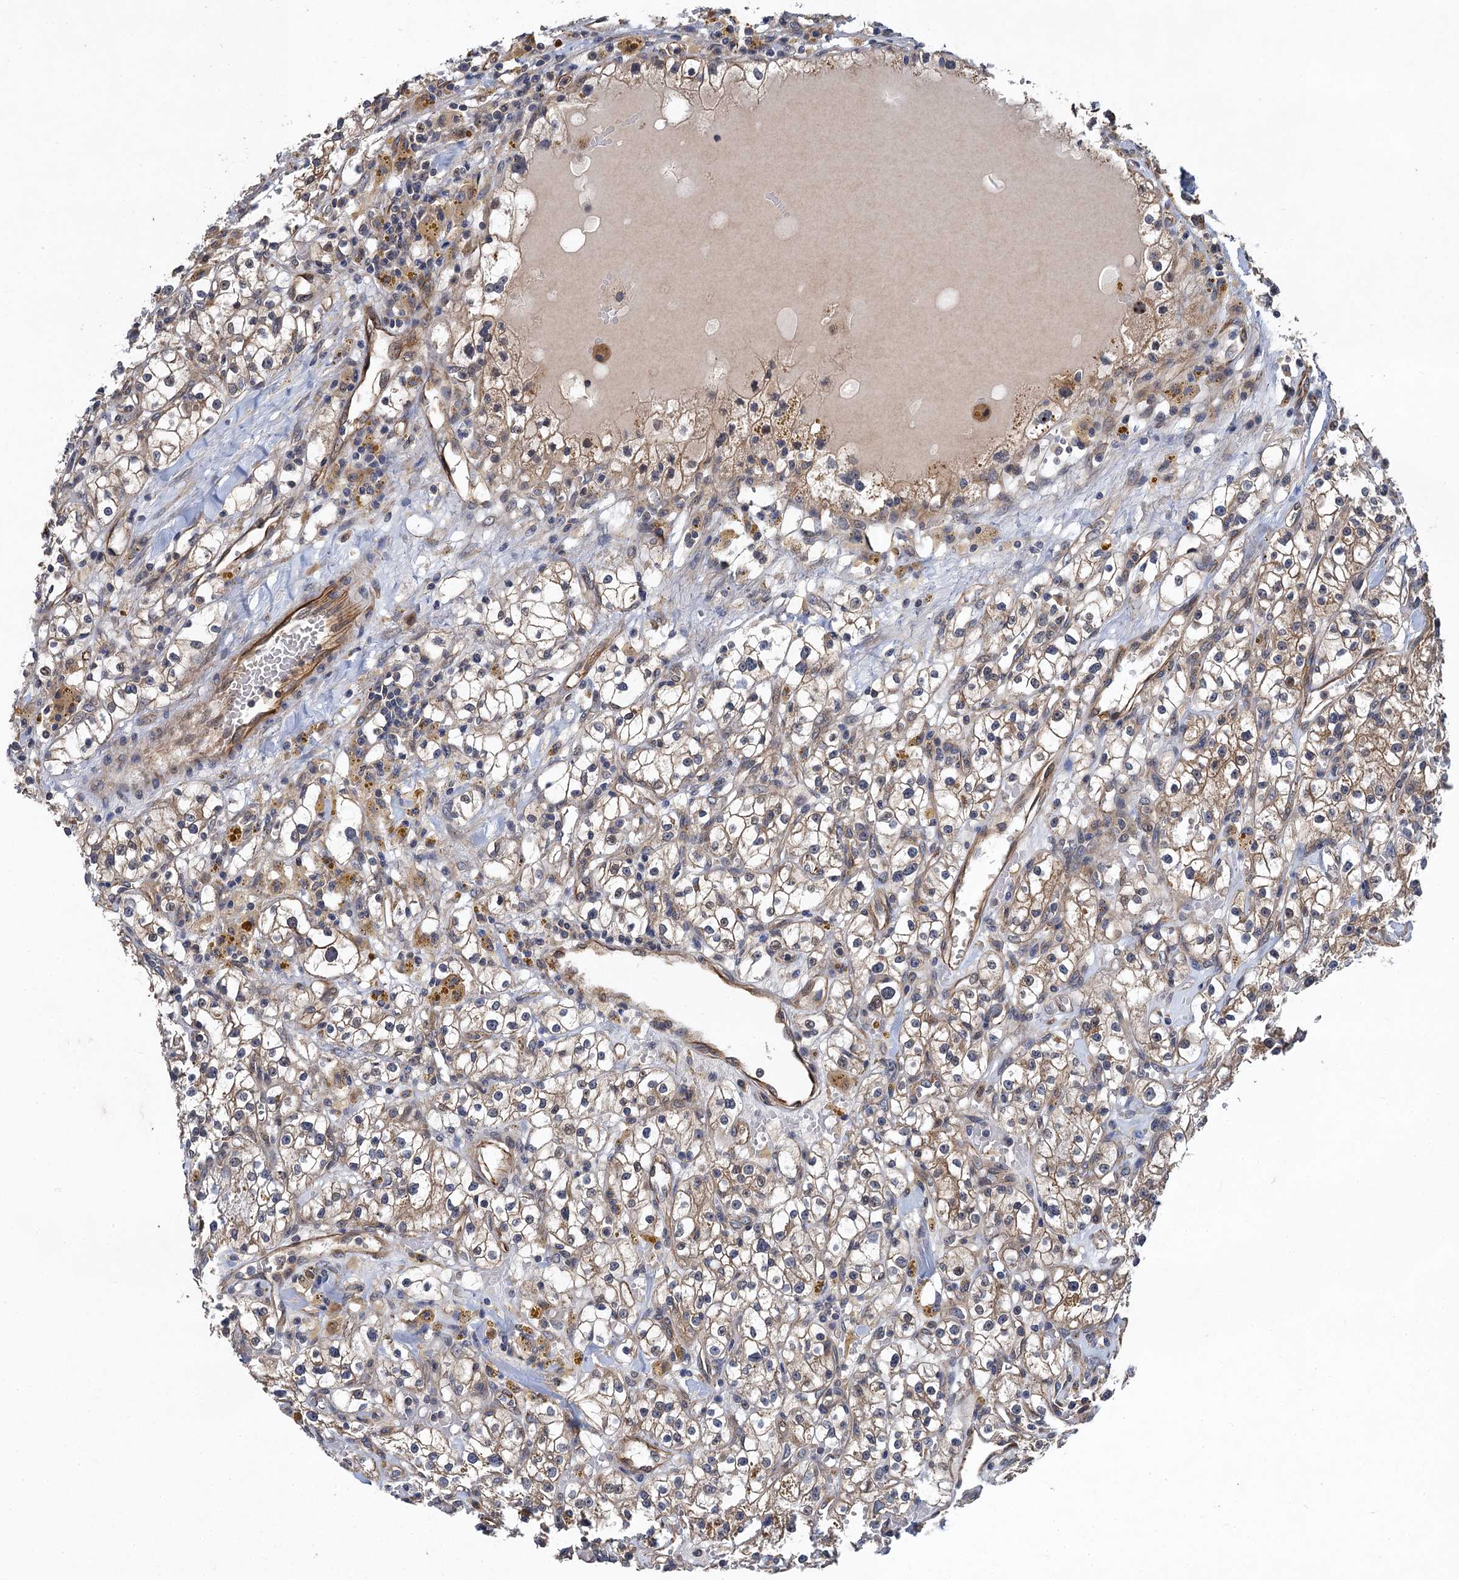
{"staining": {"intensity": "weak", "quantity": "<25%", "location": "cytoplasmic/membranous"}, "tissue": "renal cancer", "cell_type": "Tumor cells", "image_type": "cancer", "snomed": [{"axis": "morphology", "description": "Adenocarcinoma, NOS"}, {"axis": "topography", "description": "Kidney"}], "caption": "IHC micrograph of neoplastic tissue: human renal adenocarcinoma stained with DAB (3,3'-diaminobenzidine) exhibits no significant protein staining in tumor cells. (IHC, brightfield microscopy, high magnification).", "gene": "PJA2", "patient": {"sex": "male", "age": 56}}